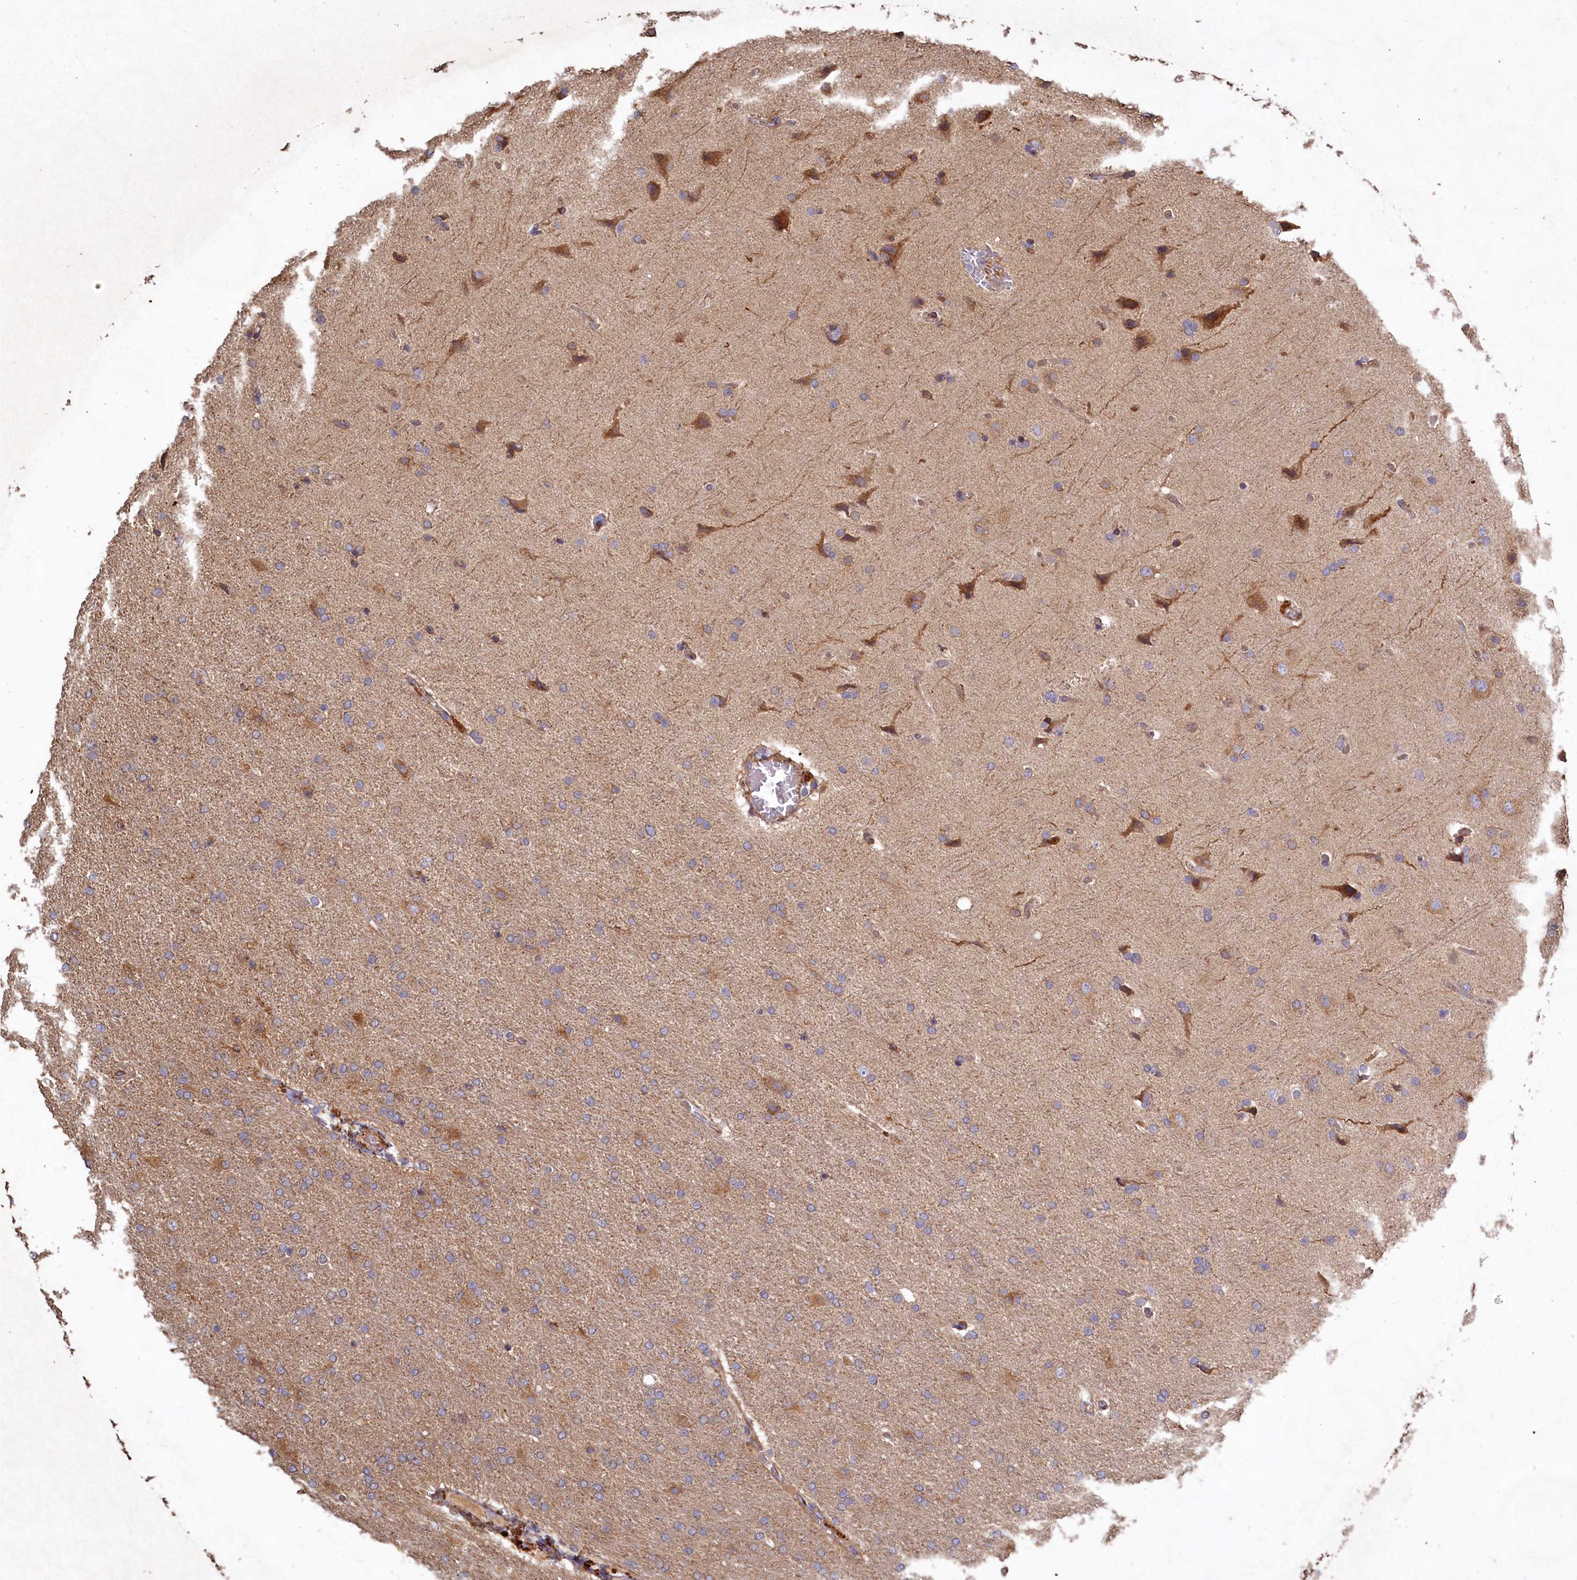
{"staining": {"intensity": "weak", "quantity": "25%-75%", "location": "cytoplasmic/membranous"}, "tissue": "glioma", "cell_type": "Tumor cells", "image_type": "cancer", "snomed": [{"axis": "morphology", "description": "Glioma, malignant, High grade"}, {"axis": "topography", "description": "Brain"}], "caption": "This is an image of immunohistochemistry staining of glioma, which shows weak expression in the cytoplasmic/membranous of tumor cells.", "gene": "FUNDC1", "patient": {"sex": "male", "age": 72}}